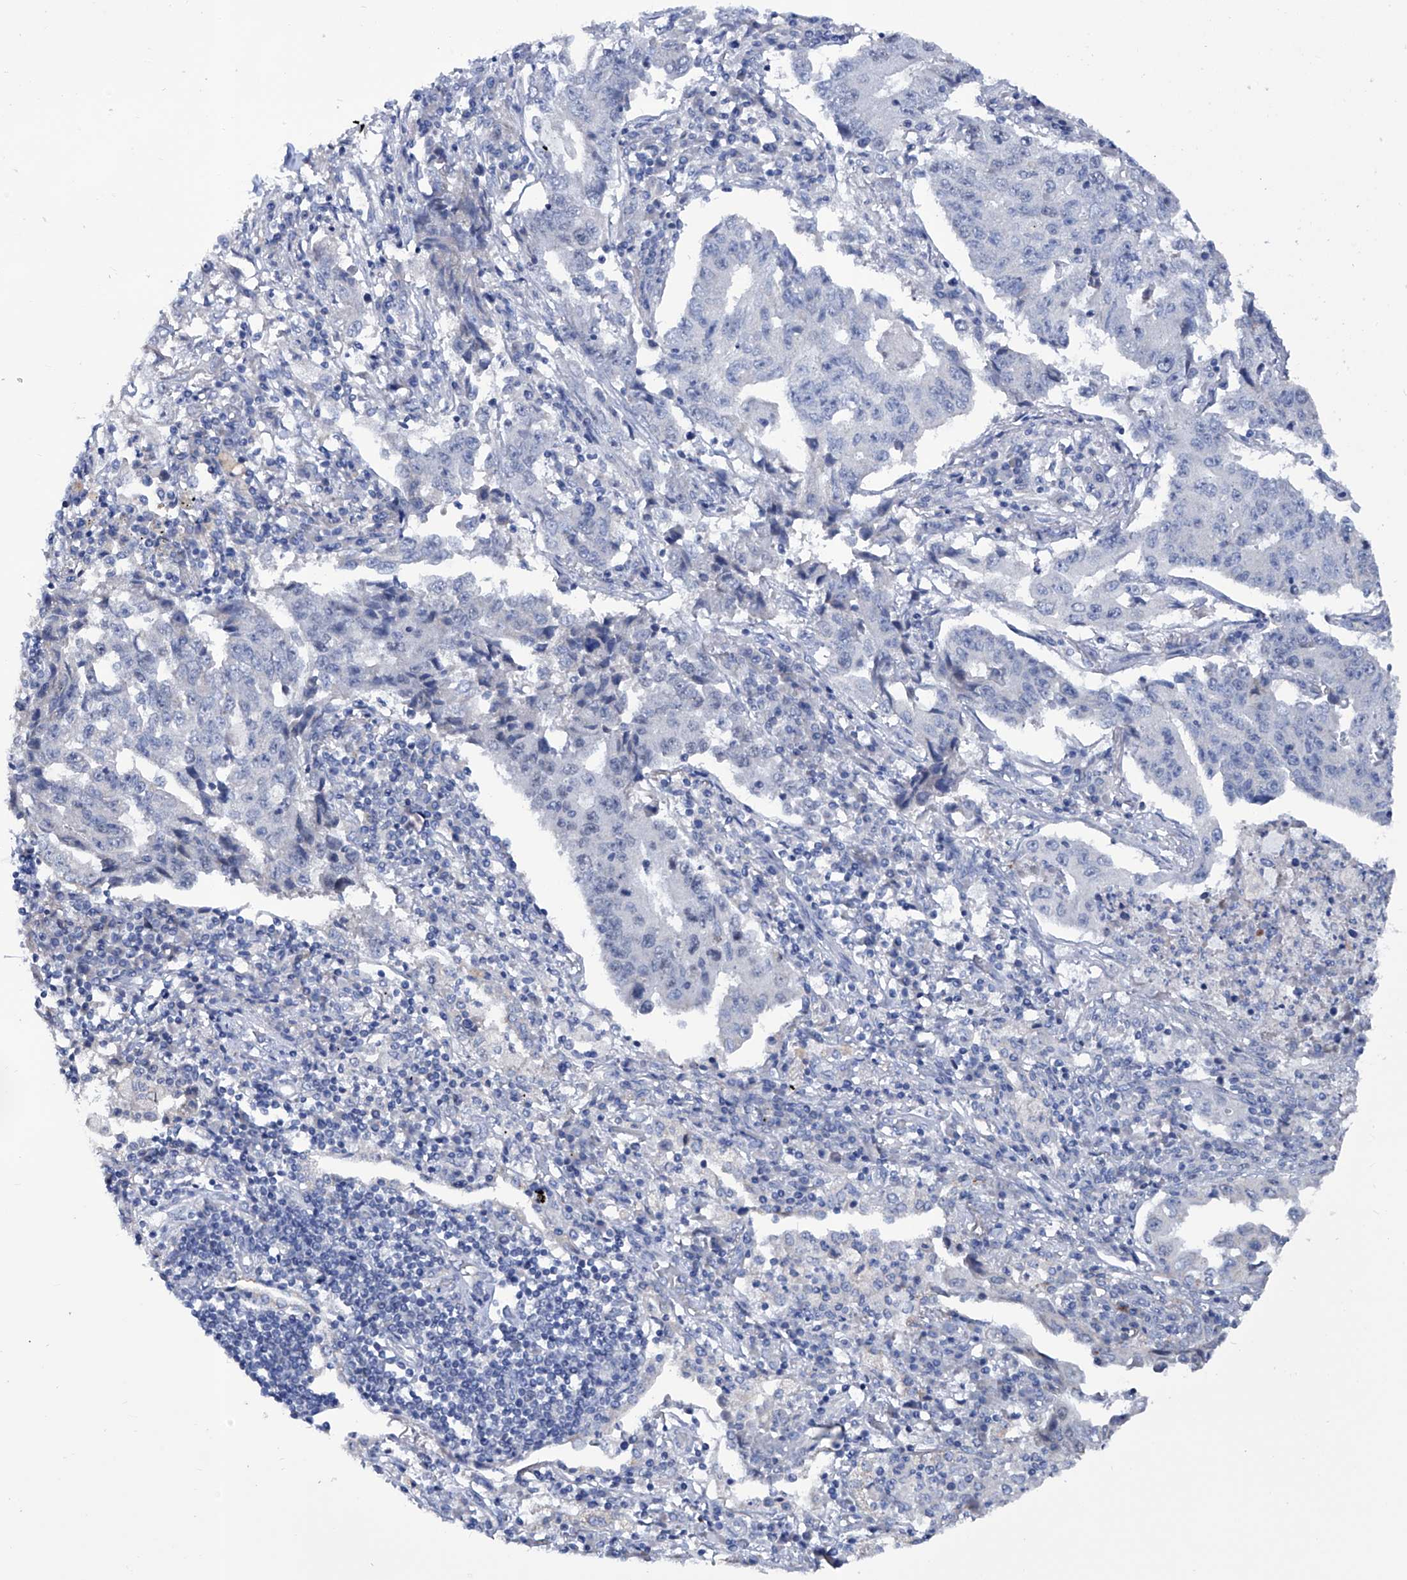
{"staining": {"intensity": "negative", "quantity": "none", "location": "none"}, "tissue": "lung cancer", "cell_type": "Tumor cells", "image_type": "cancer", "snomed": [{"axis": "morphology", "description": "Adenocarcinoma, NOS"}, {"axis": "topography", "description": "Lung"}], "caption": "The histopathology image displays no staining of tumor cells in lung cancer (adenocarcinoma).", "gene": "KLHL17", "patient": {"sex": "female", "age": 51}}